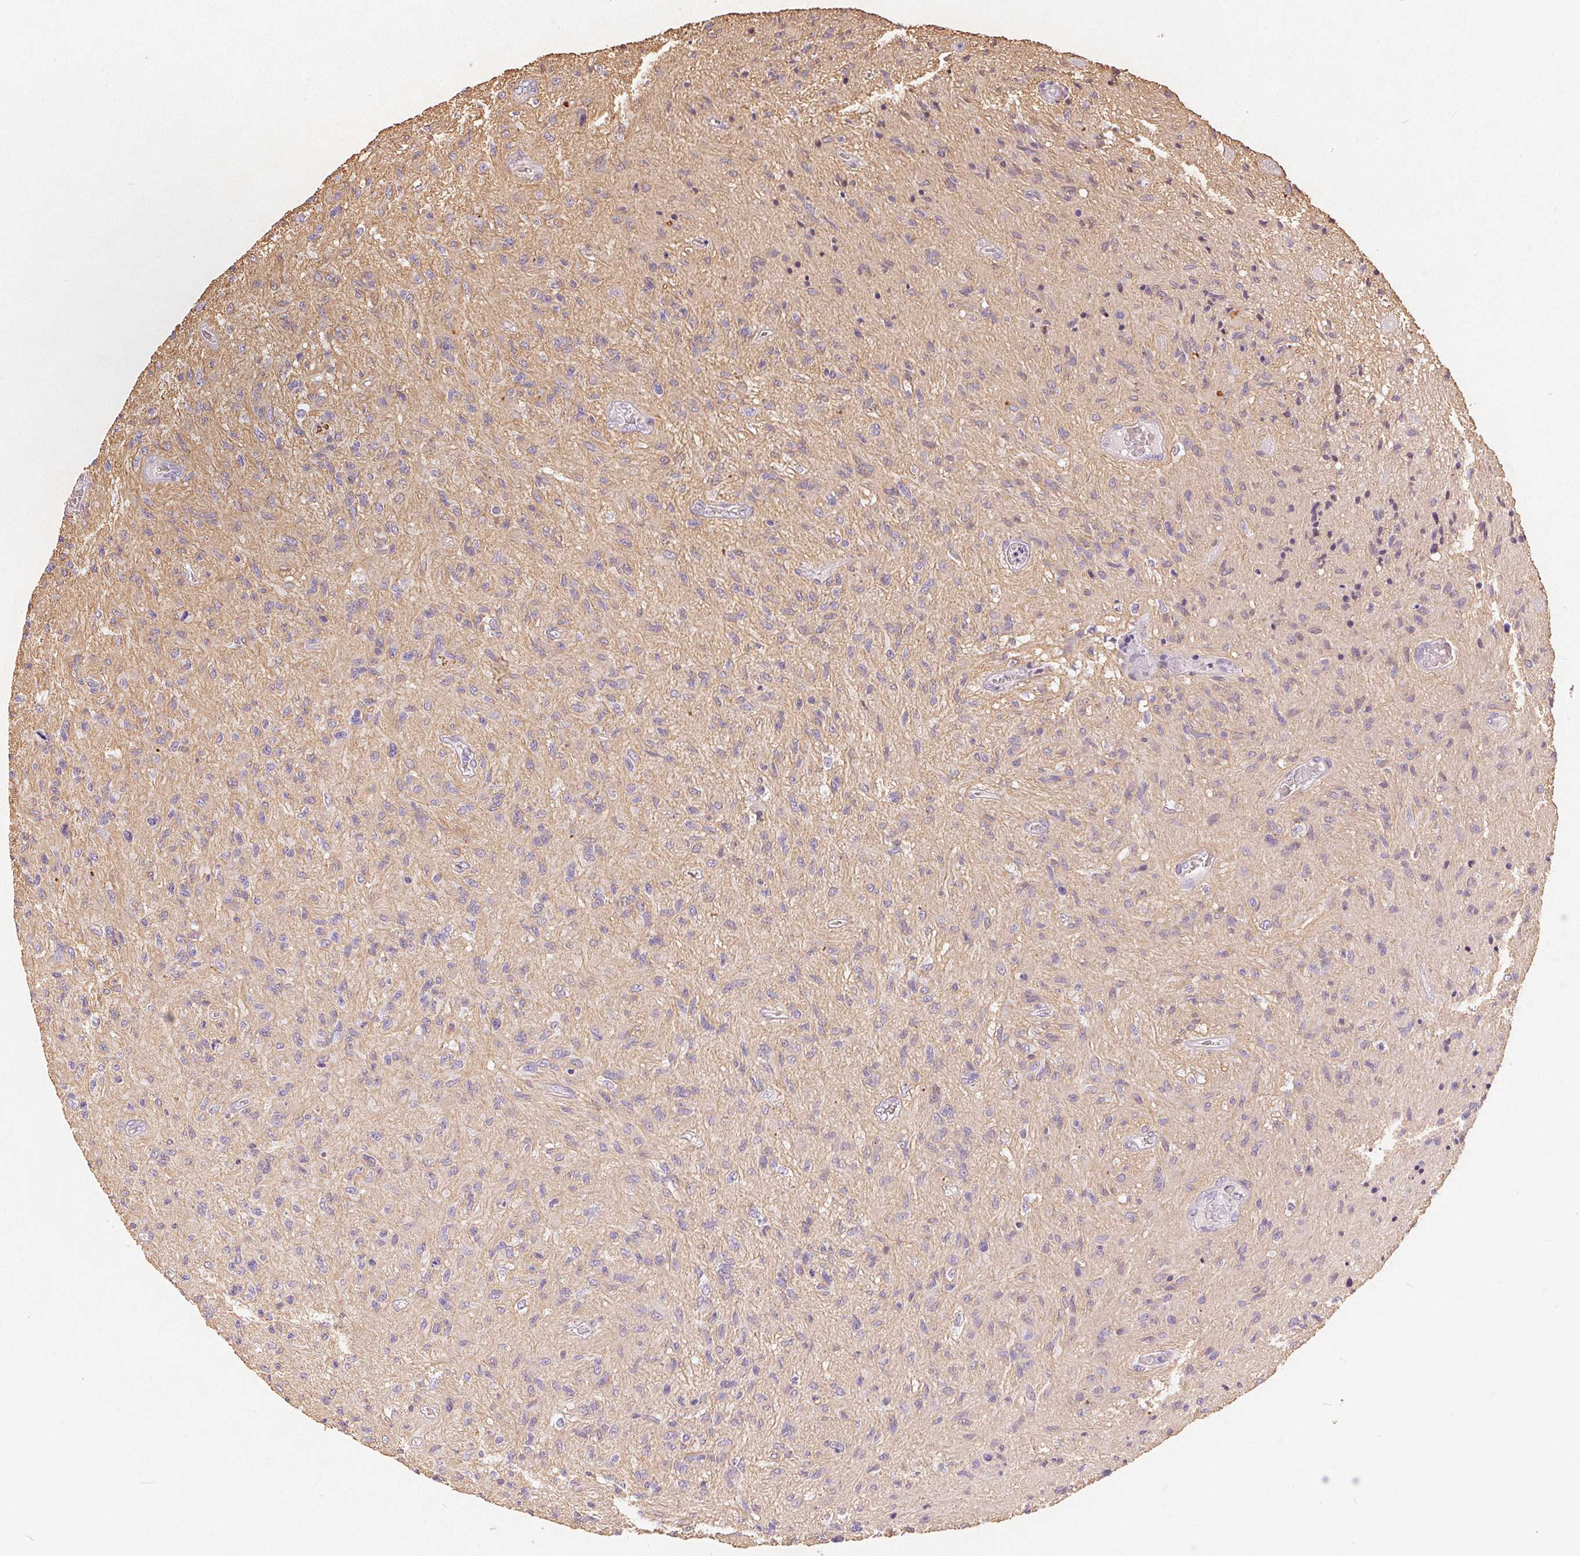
{"staining": {"intensity": "negative", "quantity": "none", "location": "none"}, "tissue": "glioma", "cell_type": "Tumor cells", "image_type": "cancer", "snomed": [{"axis": "morphology", "description": "Glioma, malignant, High grade"}, {"axis": "topography", "description": "Brain"}], "caption": "Tumor cells are negative for protein expression in human glioma. The staining was performed using DAB (3,3'-diaminobenzidine) to visualize the protein expression in brown, while the nuclei were stained in blue with hematoxylin (Magnification: 20x).", "gene": "GFAP", "patient": {"sex": "male", "age": 54}}